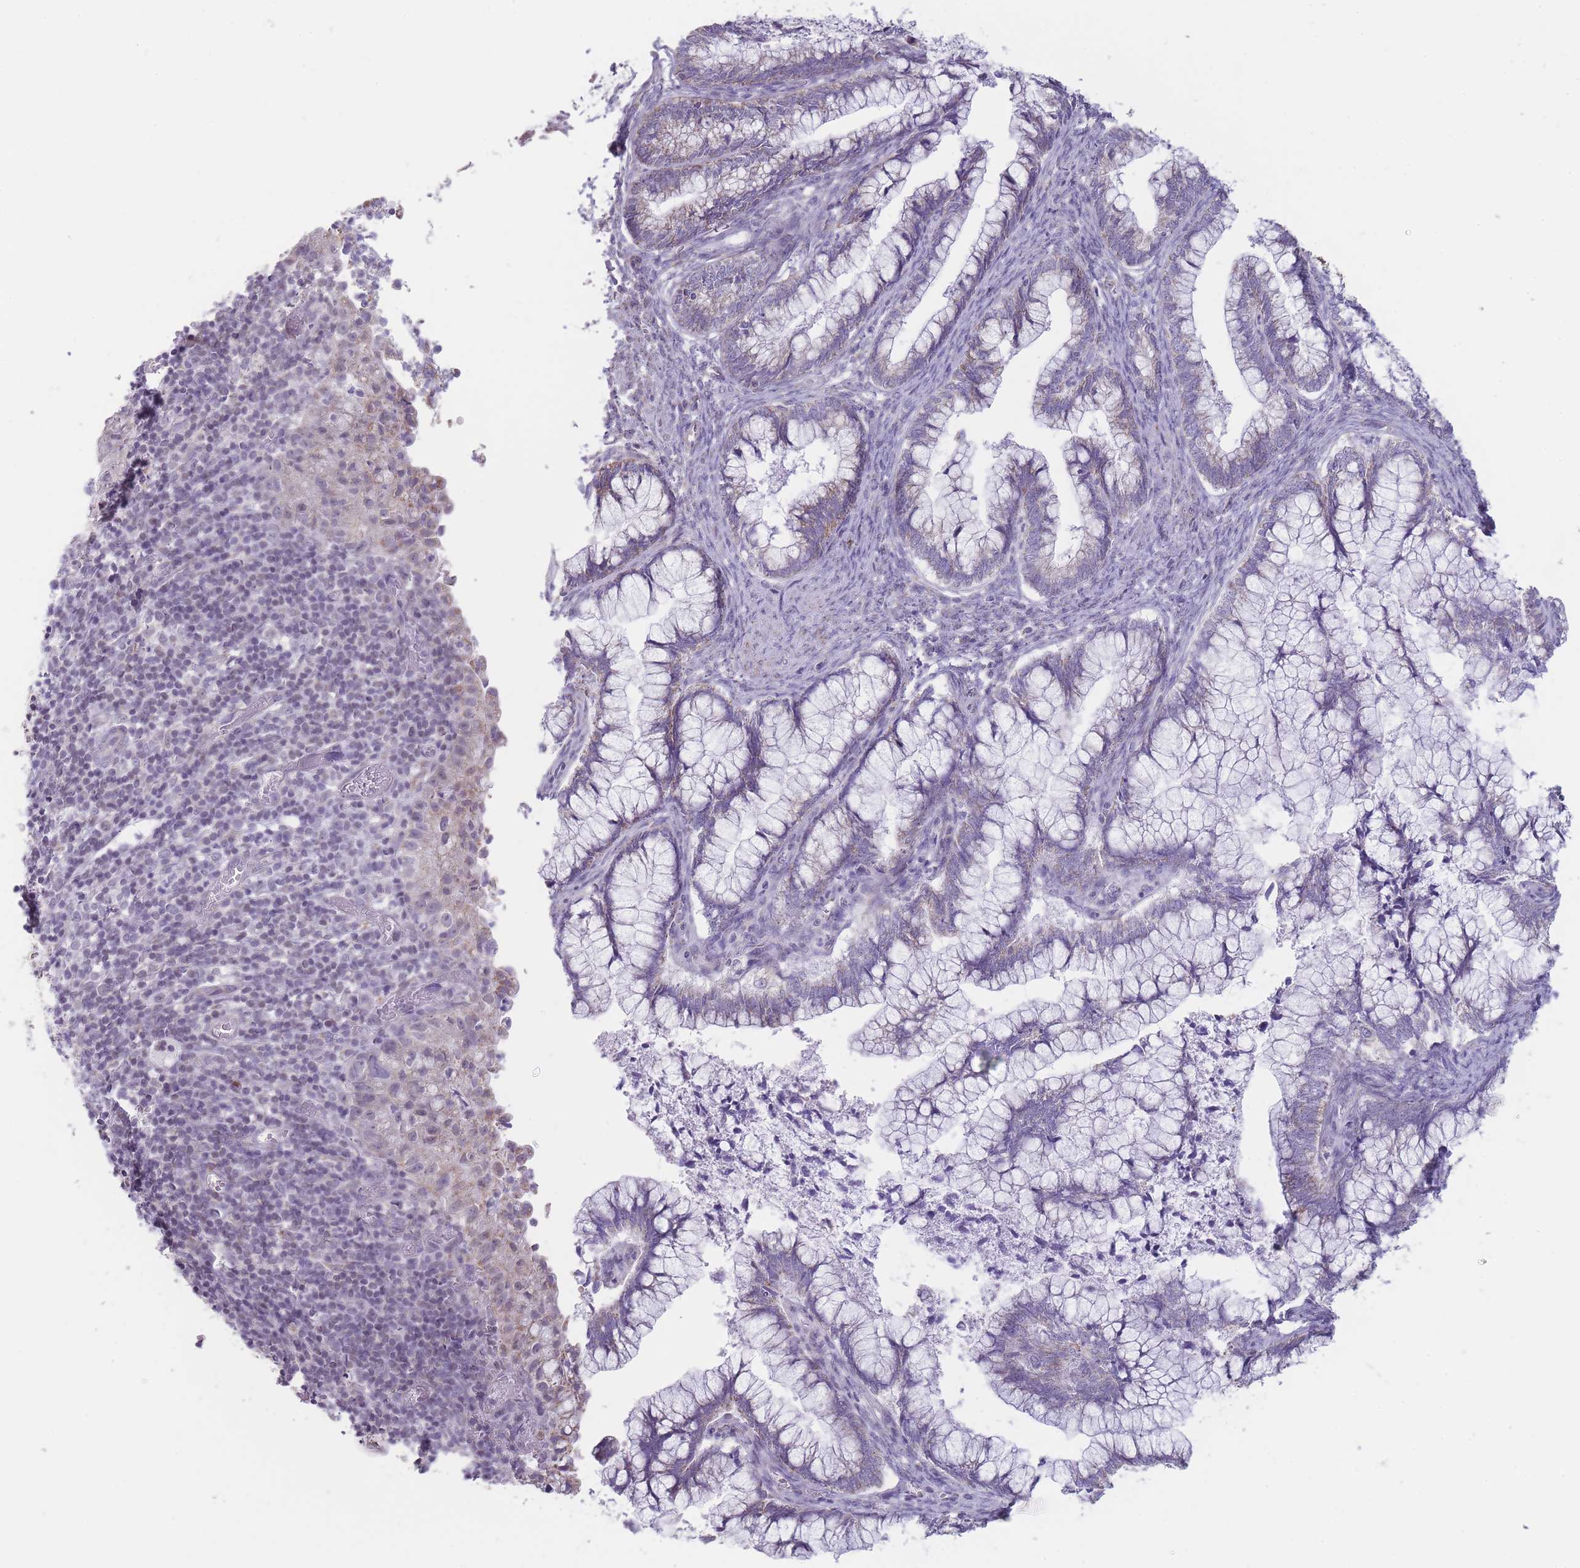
{"staining": {"intensity": "negative", "quantity": "none", "location": "none"}, "tissue": "cervical cancer", "cell_type": "Tumor cells", "image_type": "cancer", "snomed": [{"axis": "morphology", "description": "Adenocarcinoma, NOS"}, {"axis": "topography", "description": "Cervix"}], "caption": "IHC histopathology image of human cervical cancer stained for a protein (brown), which reveals no positivity in tumor cells. The staining is performed using DAB brown chromogen with nuclei counter-stained in using hematoxylin.", "gene": "ZBTB24", "patient": {"sex": "female", "age": 44}}